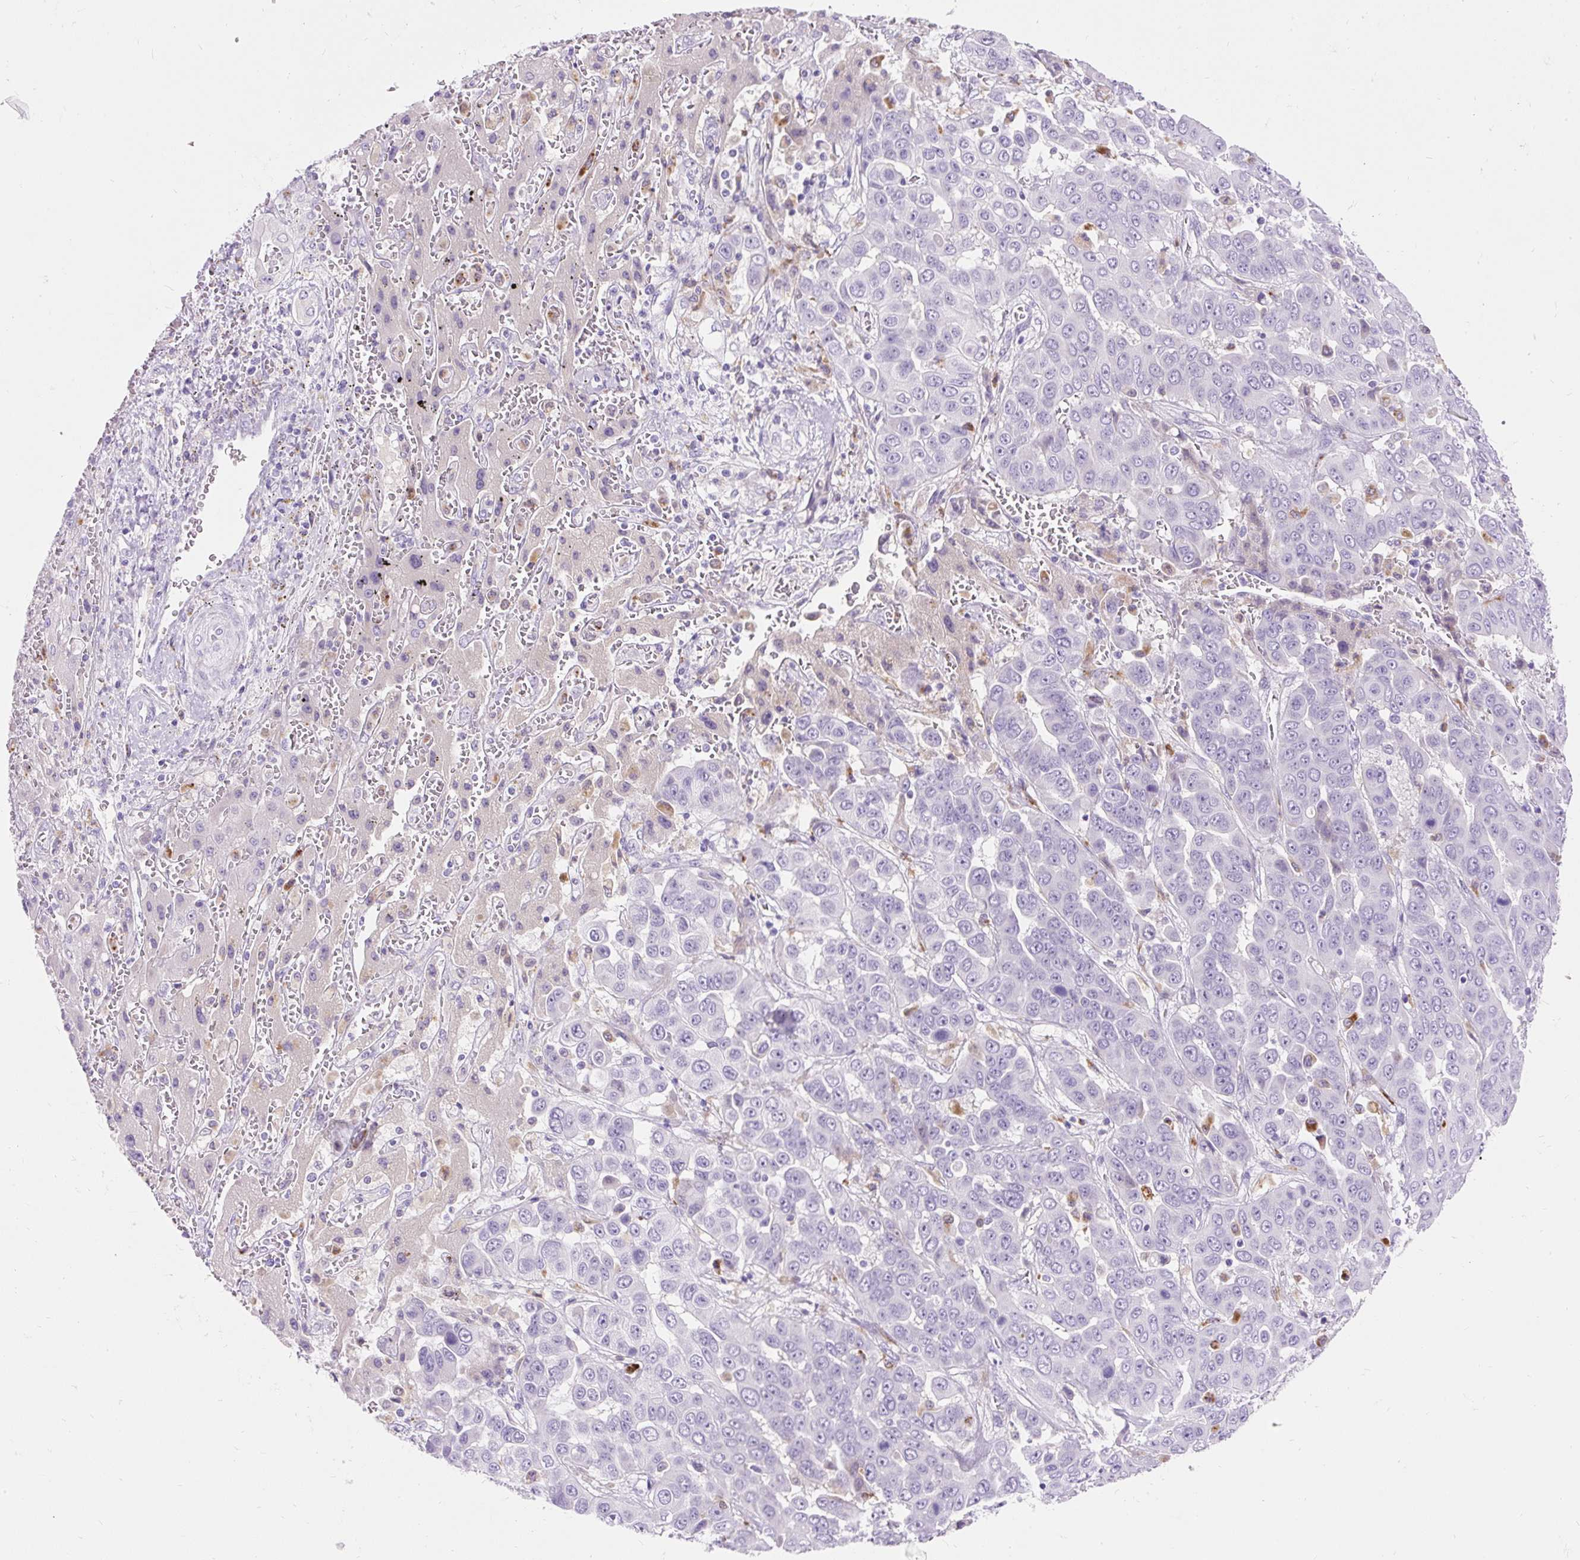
{"staining": {"intensity": "negative", "quantity": "none", "location": "none"}, "tissue": "liver cancer", "cell_type": "Tumor cells", "image_type": "cancer", "snomed": [{"axis": "morphology", "description": "Cholangiocarcinoma"}, {"axis": "topography", "description": "Liver"}], "caption": "Immunohistochemistry of human liver cancer reveals no expression in tumor cells.", "gene": "TMEM150C", "patient": {"sex": "female", "age": 52}}